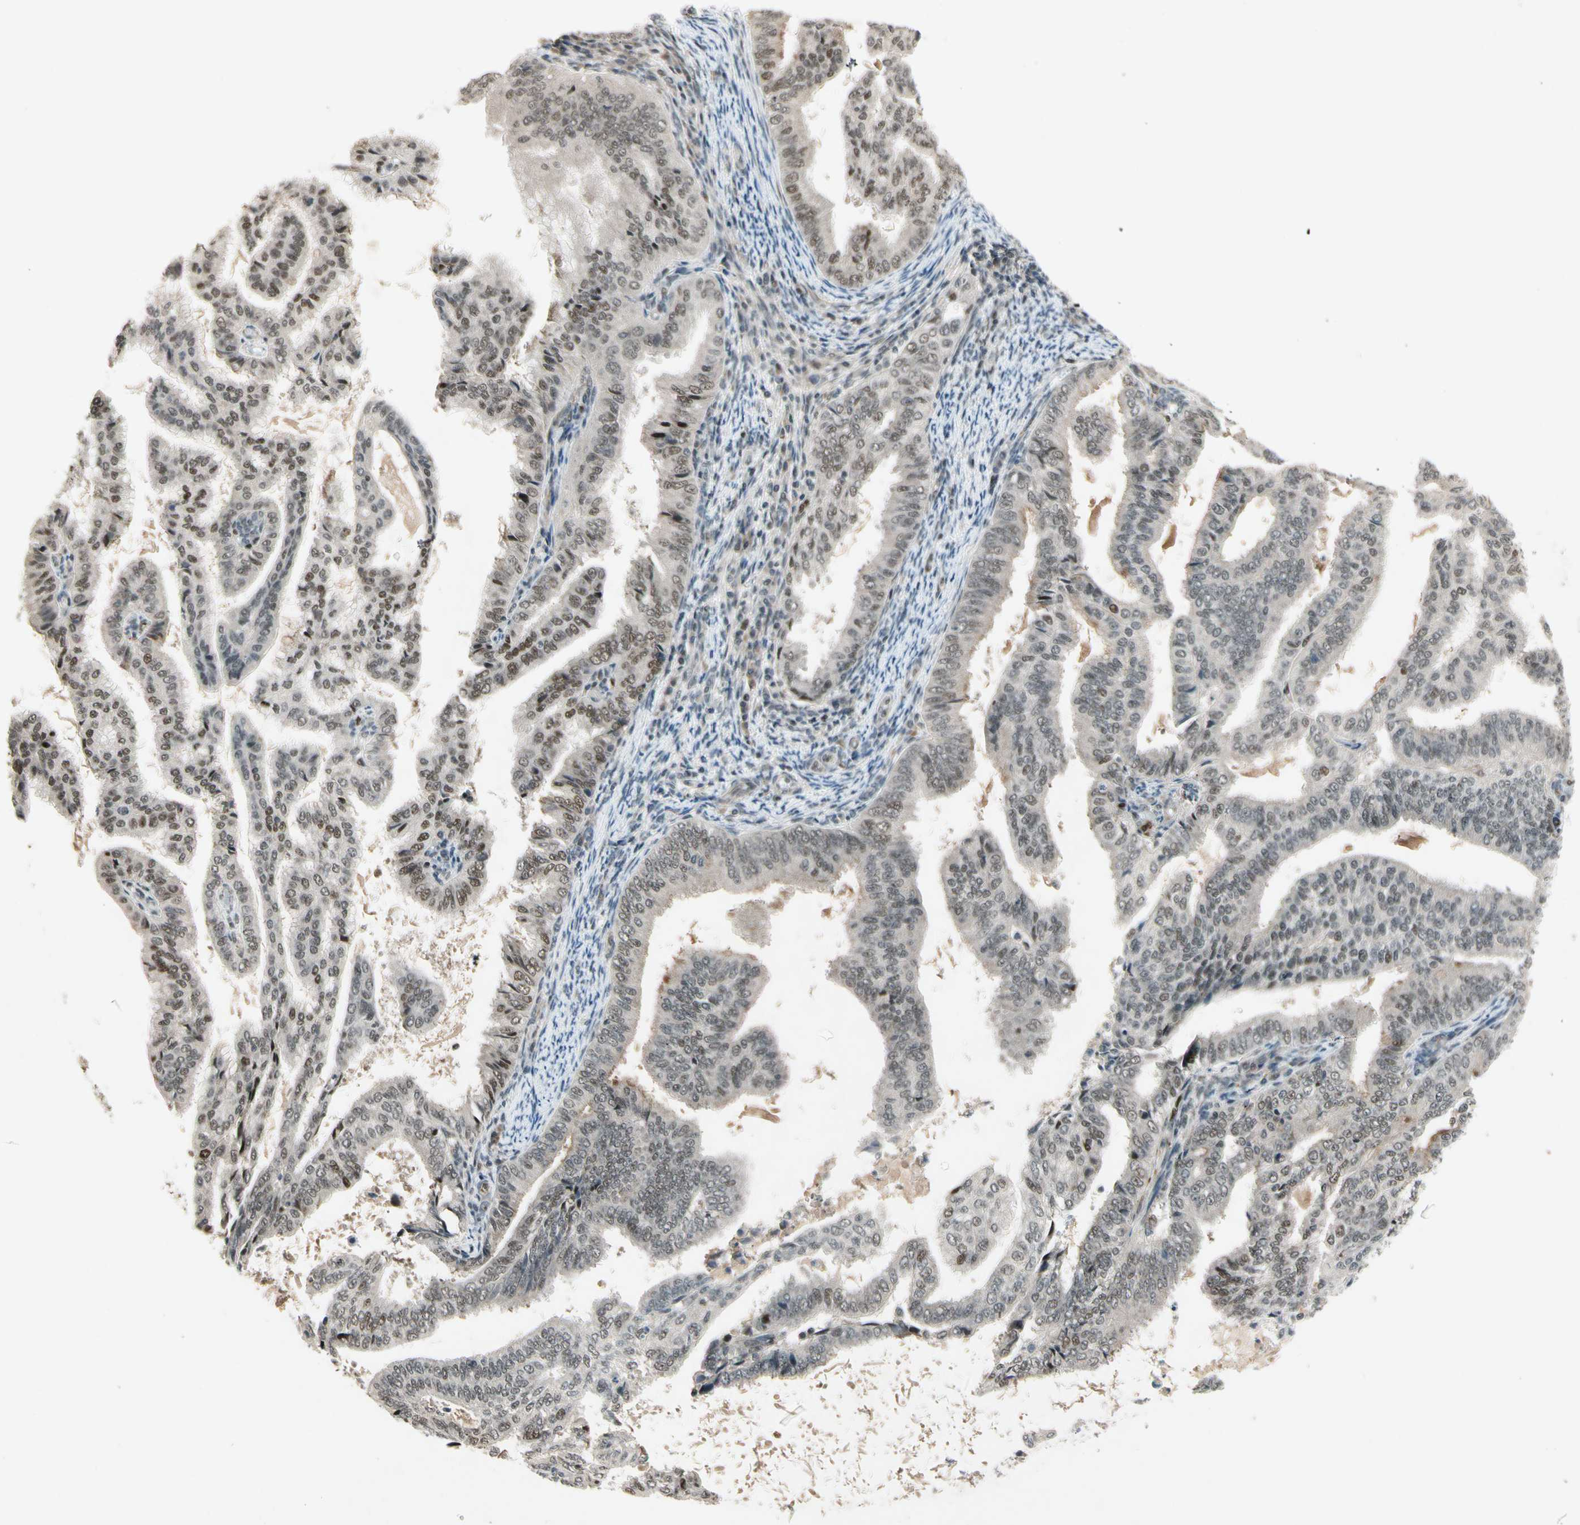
{"staining": {"intensity": "moderate", "quantity": "<25%", "location": "nuclear"}, "tissue": "endometrial cancer", "cell_type": "Tumor cells", "image_type": "cancer", "snomed": [{"axis": "morphology", "description": "Adenocarcinoma, NOS"}, {"axis": "topography", "description": "Endometrium"}], "caption": "Brown immunohistochemical staining in human endometrial cancer displays moderate nuclear staining in approximately <25% of tumor cells. (DAB IHC, brown staining for protein, blue staining for nuclei).", "gene": "CDK11A", "patient": {"sex": "female", "age": 58}}